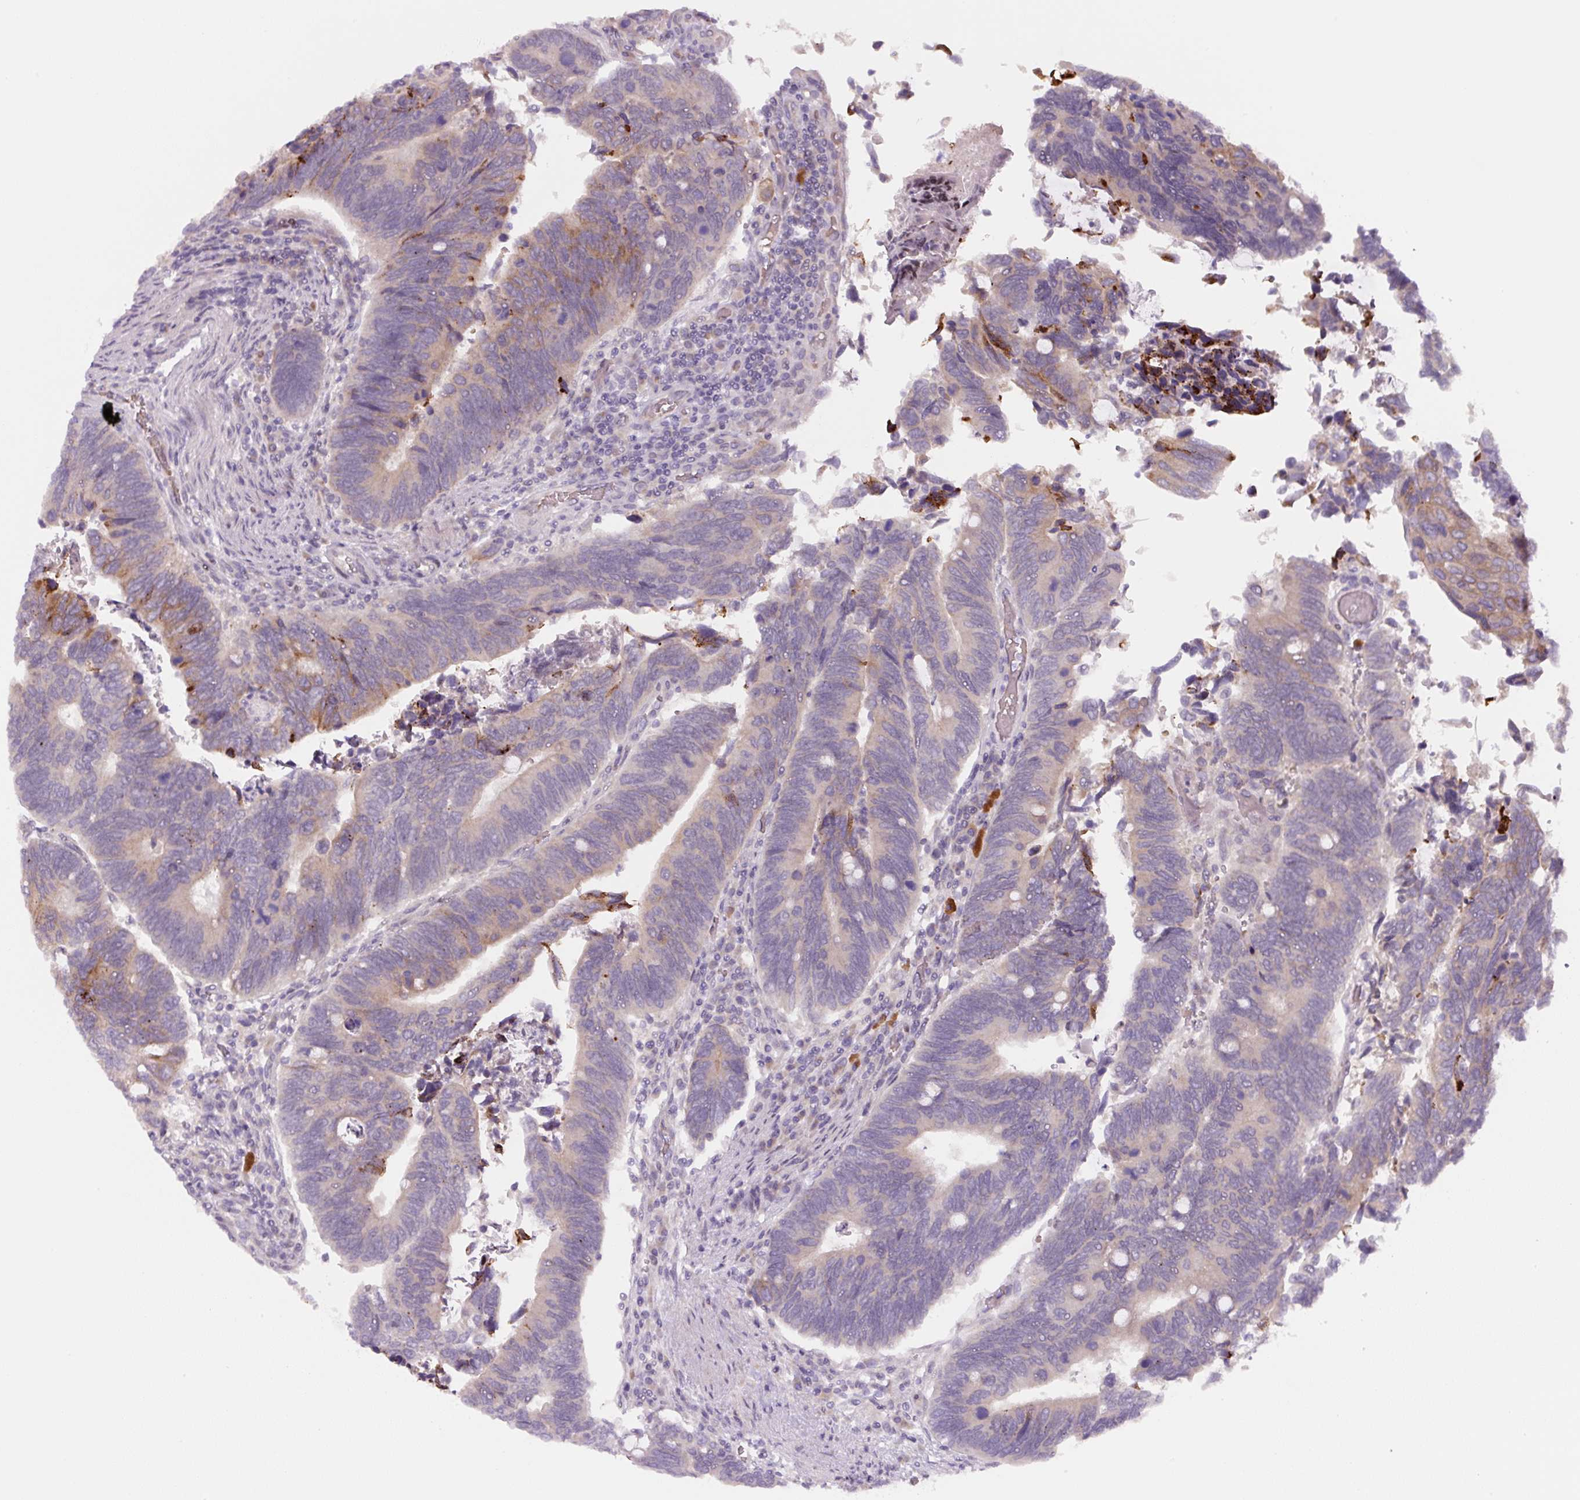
{"staining": {"intensity": "weak", "quantity": "<25%", "location": "cytoplasmic/membranous"}, "tissue": "colorectal cancer", "cell_type": "Tumor cells", "image_type": "cancer", "snomed": [{"axis": "morphology", "description": "Adenocarcinoma, NOS"}, {"axis": "topography", "description": "Colon"}], "caption": "Human colorectal adenocarcinoma stained for a protein using immunohistochemistry demonstrates no staining in tumor cells.", "gene": "YIF1B", "patient": {"sex": "male", "age": 87}}